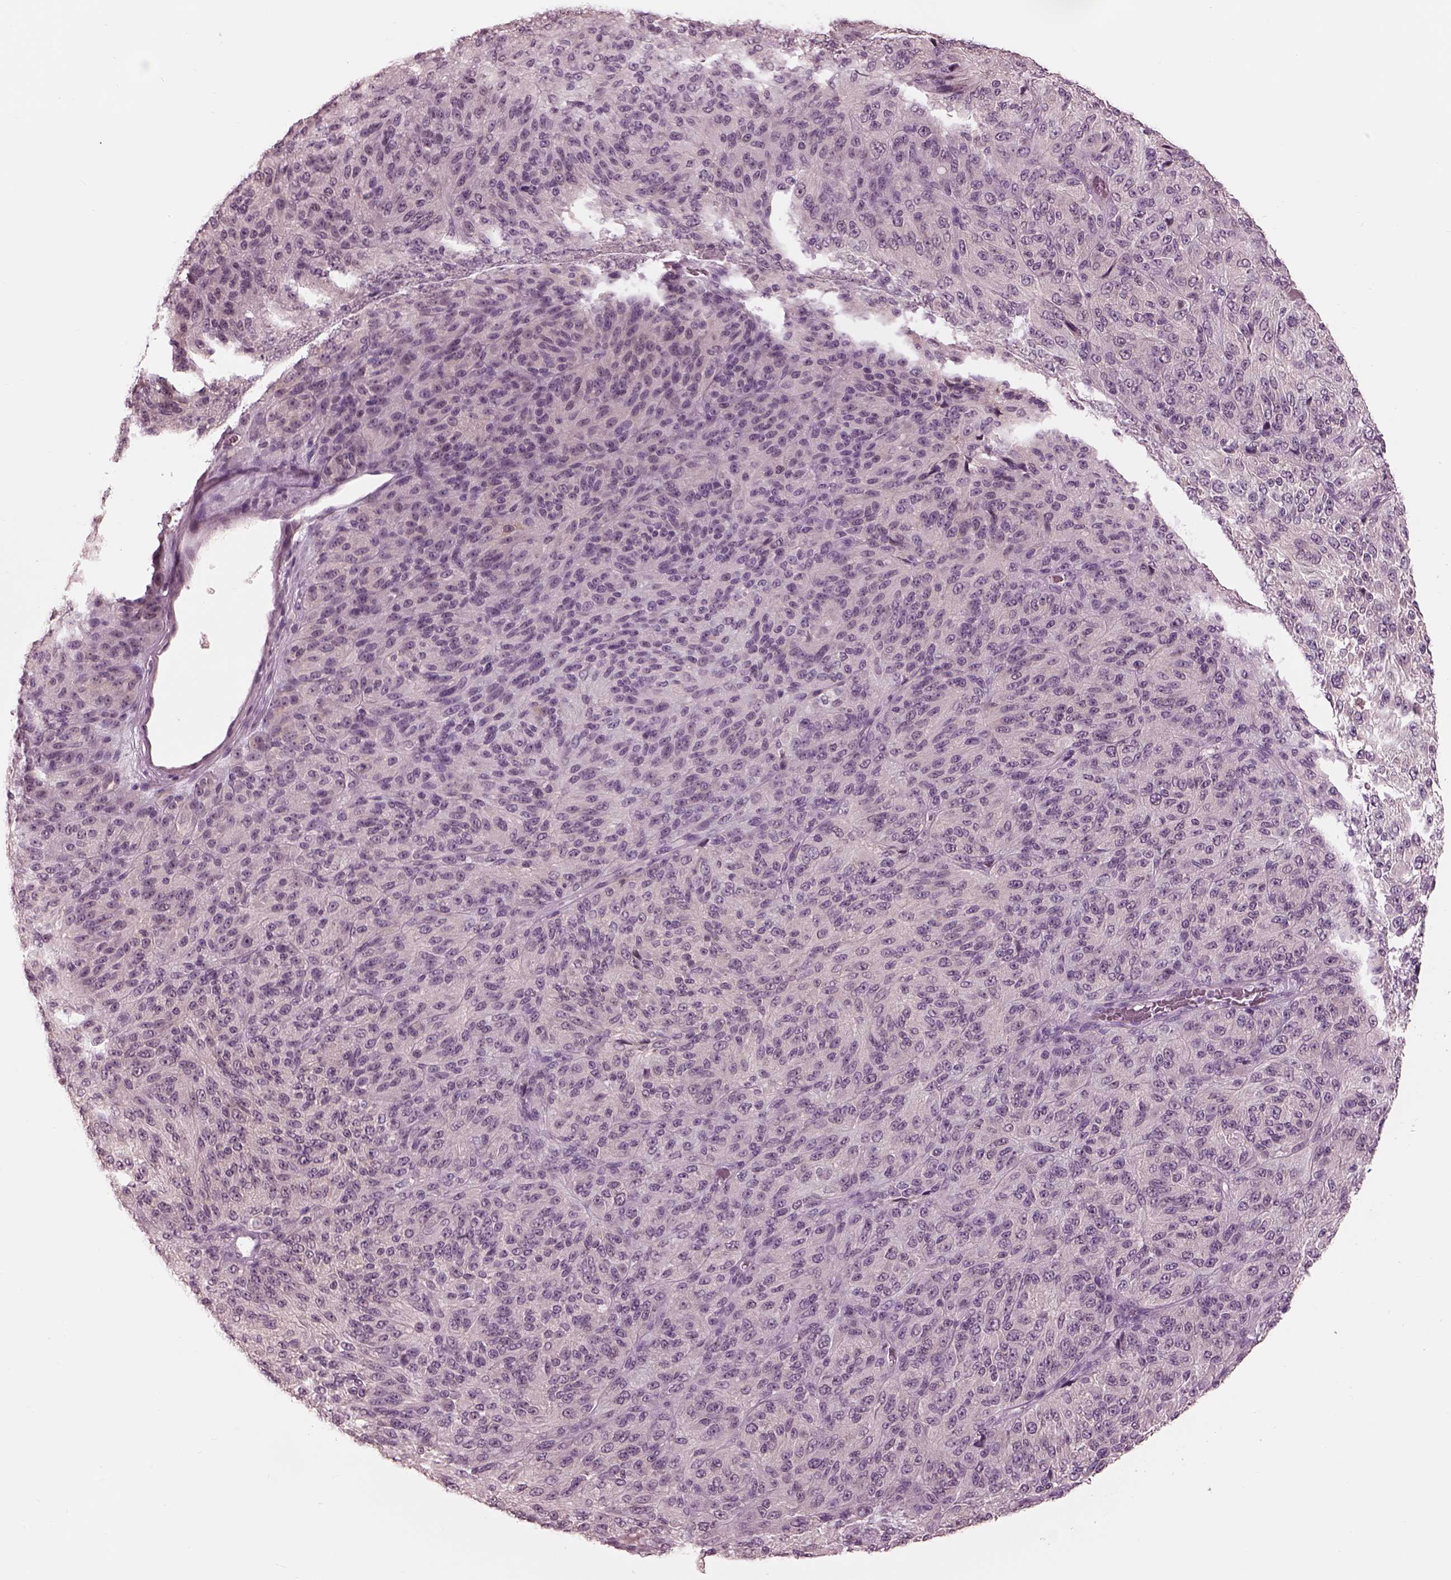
{"staining": {"intensity": "negative", "quantity": "none", "location": "none"}, "tissue": "melanoma", "cell_type": "Tumor cells", "image_type": "cancer", "snomed": [{"axis": "morphology", "description": "Malignant melanoma, Metastatic site"}, {"axis": "topography", "description": "Brain"}], "caption": "This is an immunohistochemistry histopathology image of human melanoma. There is no positivity in tumor cells.", "gene": "GARIN4", "patient": {"sex": "female", "age": 56}}